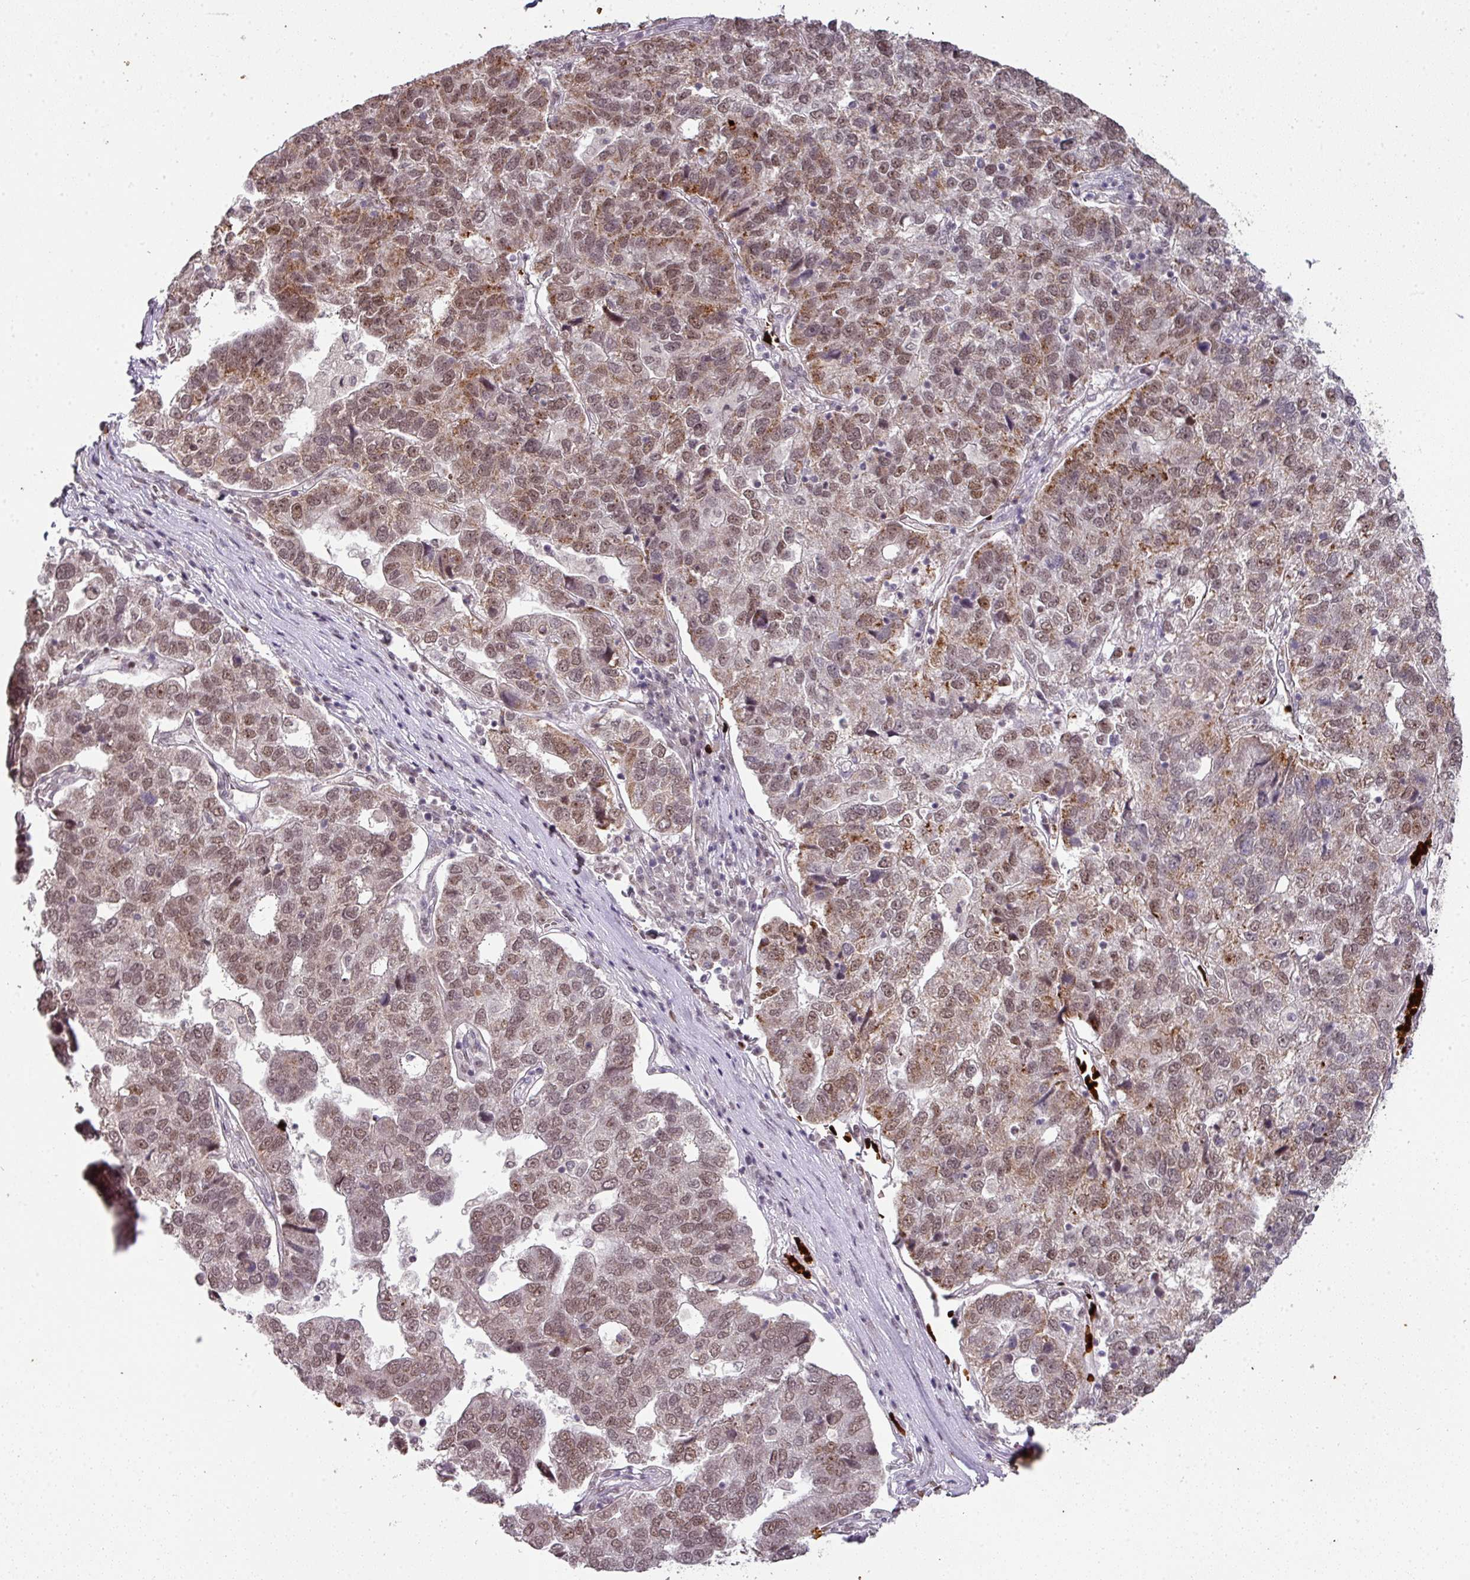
{"staining": {"intensity": "weak", "quantity": ">75%", "location": "cytoplasmic/membranous,nuclear"}, "tissue": "pancreatic cancer", "cell_type": "Tumor cells", "image_type": "cancer", "snomed": [{"axis": "morphology", "description": "Adenocarcinoma, NOS"}, {"axis": "topography", "description": "Pancreas"}], "caption": "Brown immunohistochemical staining in pancreatic cancer demonstrates weak cytoplasmic/membranous and nuclear positivity in about >75% of tumor cells.", "gene": "NEIL1", "patient": {"sex": "female", "age": 61}}